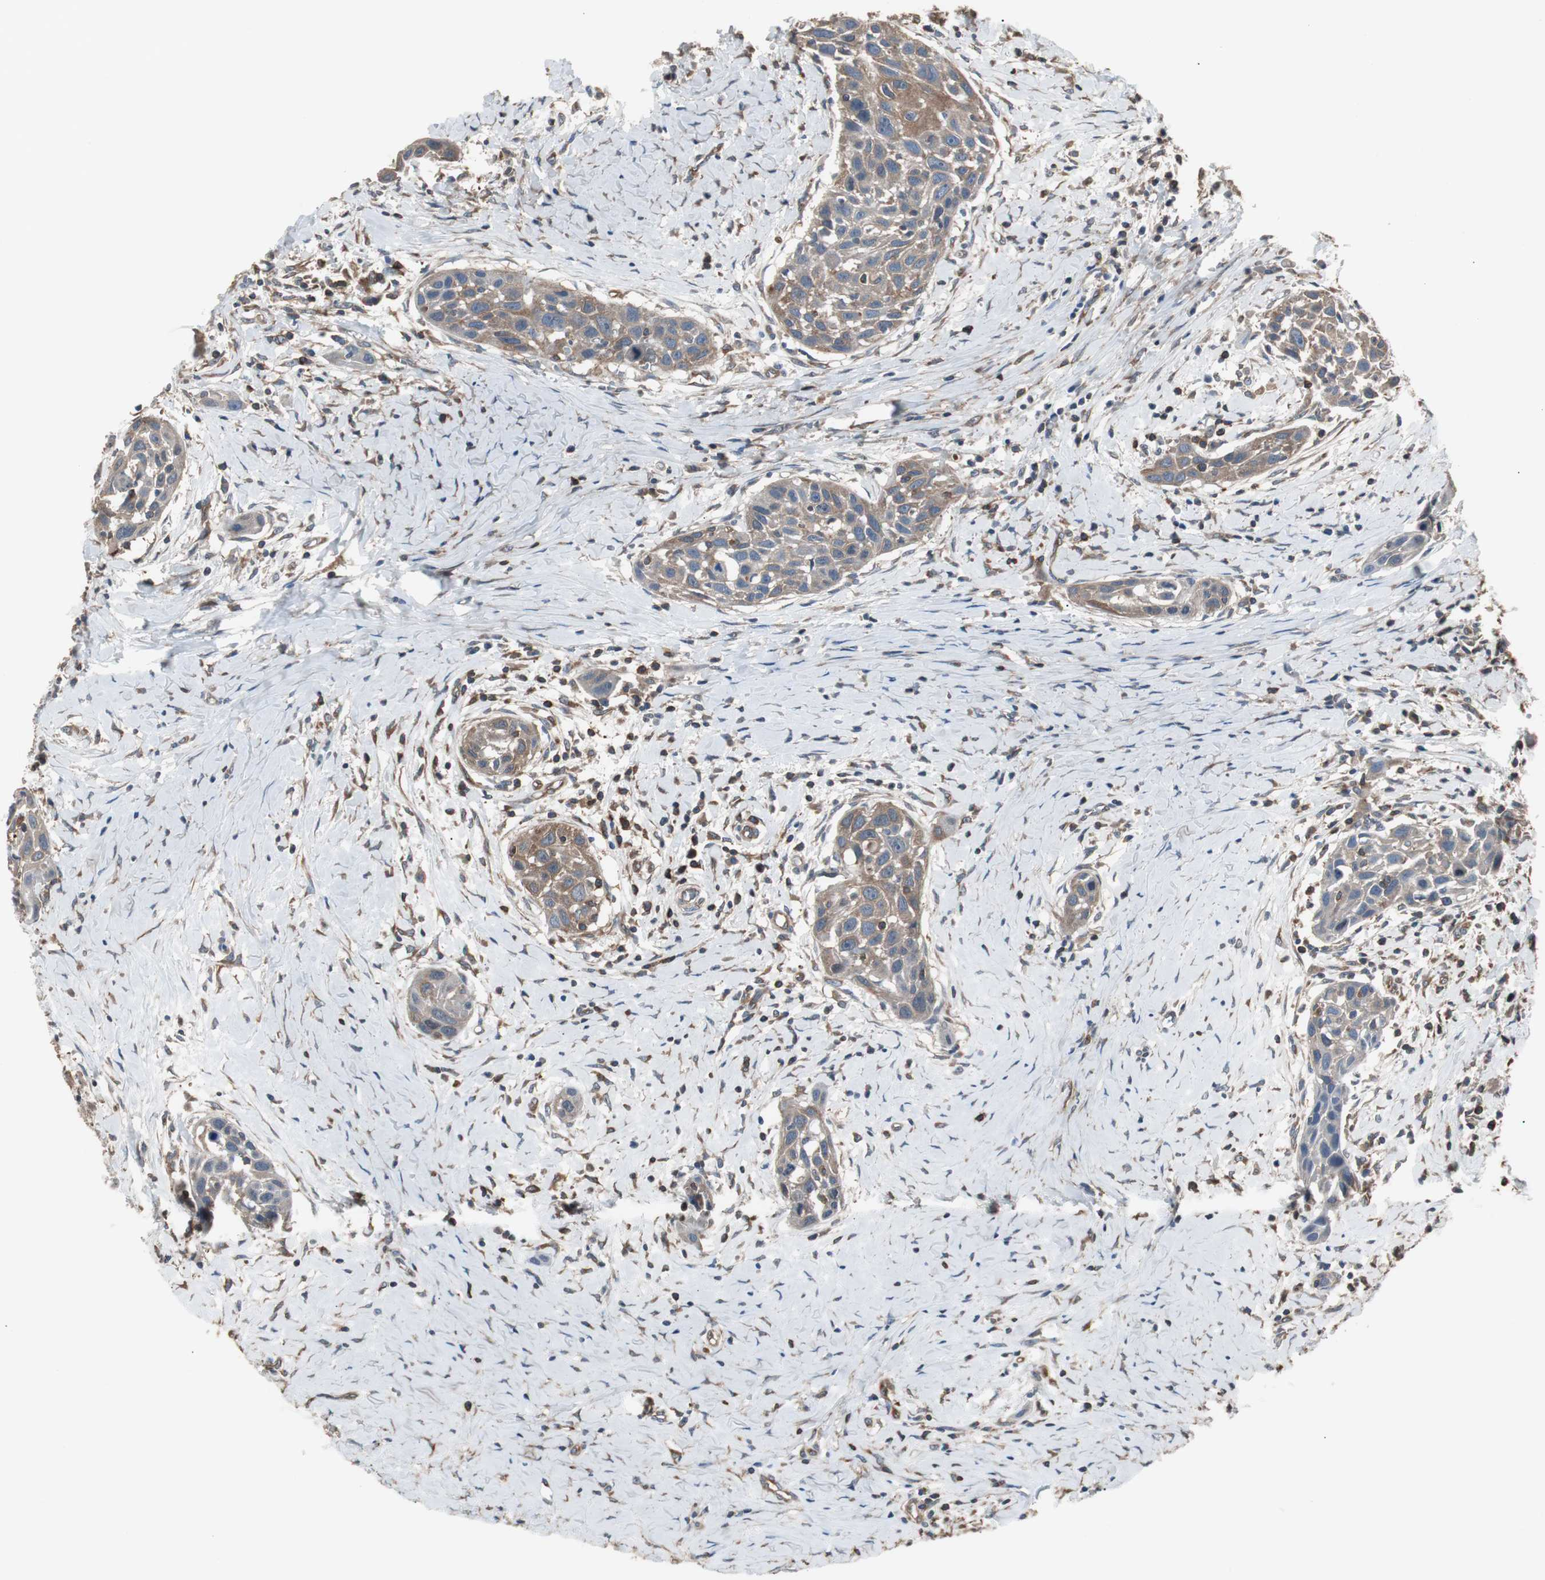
{"staining": {"intensity": "moderate", "quantity": ">75%", "location": "cytoplasmic/membranous"}, "tissue": "head and neck cancer", "cell_type": "Tumor cells", "image_type": "cancer", "snomed": [{"axis": "morphology", "description": "Squamous cell carcinoma, NOS"}, {"axis": "topography", "description": "Oral tissue"}, {"axis": "topography", "description": "Head-Neck"}], "caption": "The image exhibits immunohistochemical staining of head and neck squamous cell carcinoma. There is moderate cytoplasmic/membranous positivity is identified in about >75% of tumor cells. The staining was performed using DAB, with brown indicating positive protein expression. Nuclei are stained blue with hematoxylin.", "gene": "CAPNS1", "patient": {"sex": "female", "age": 50}}